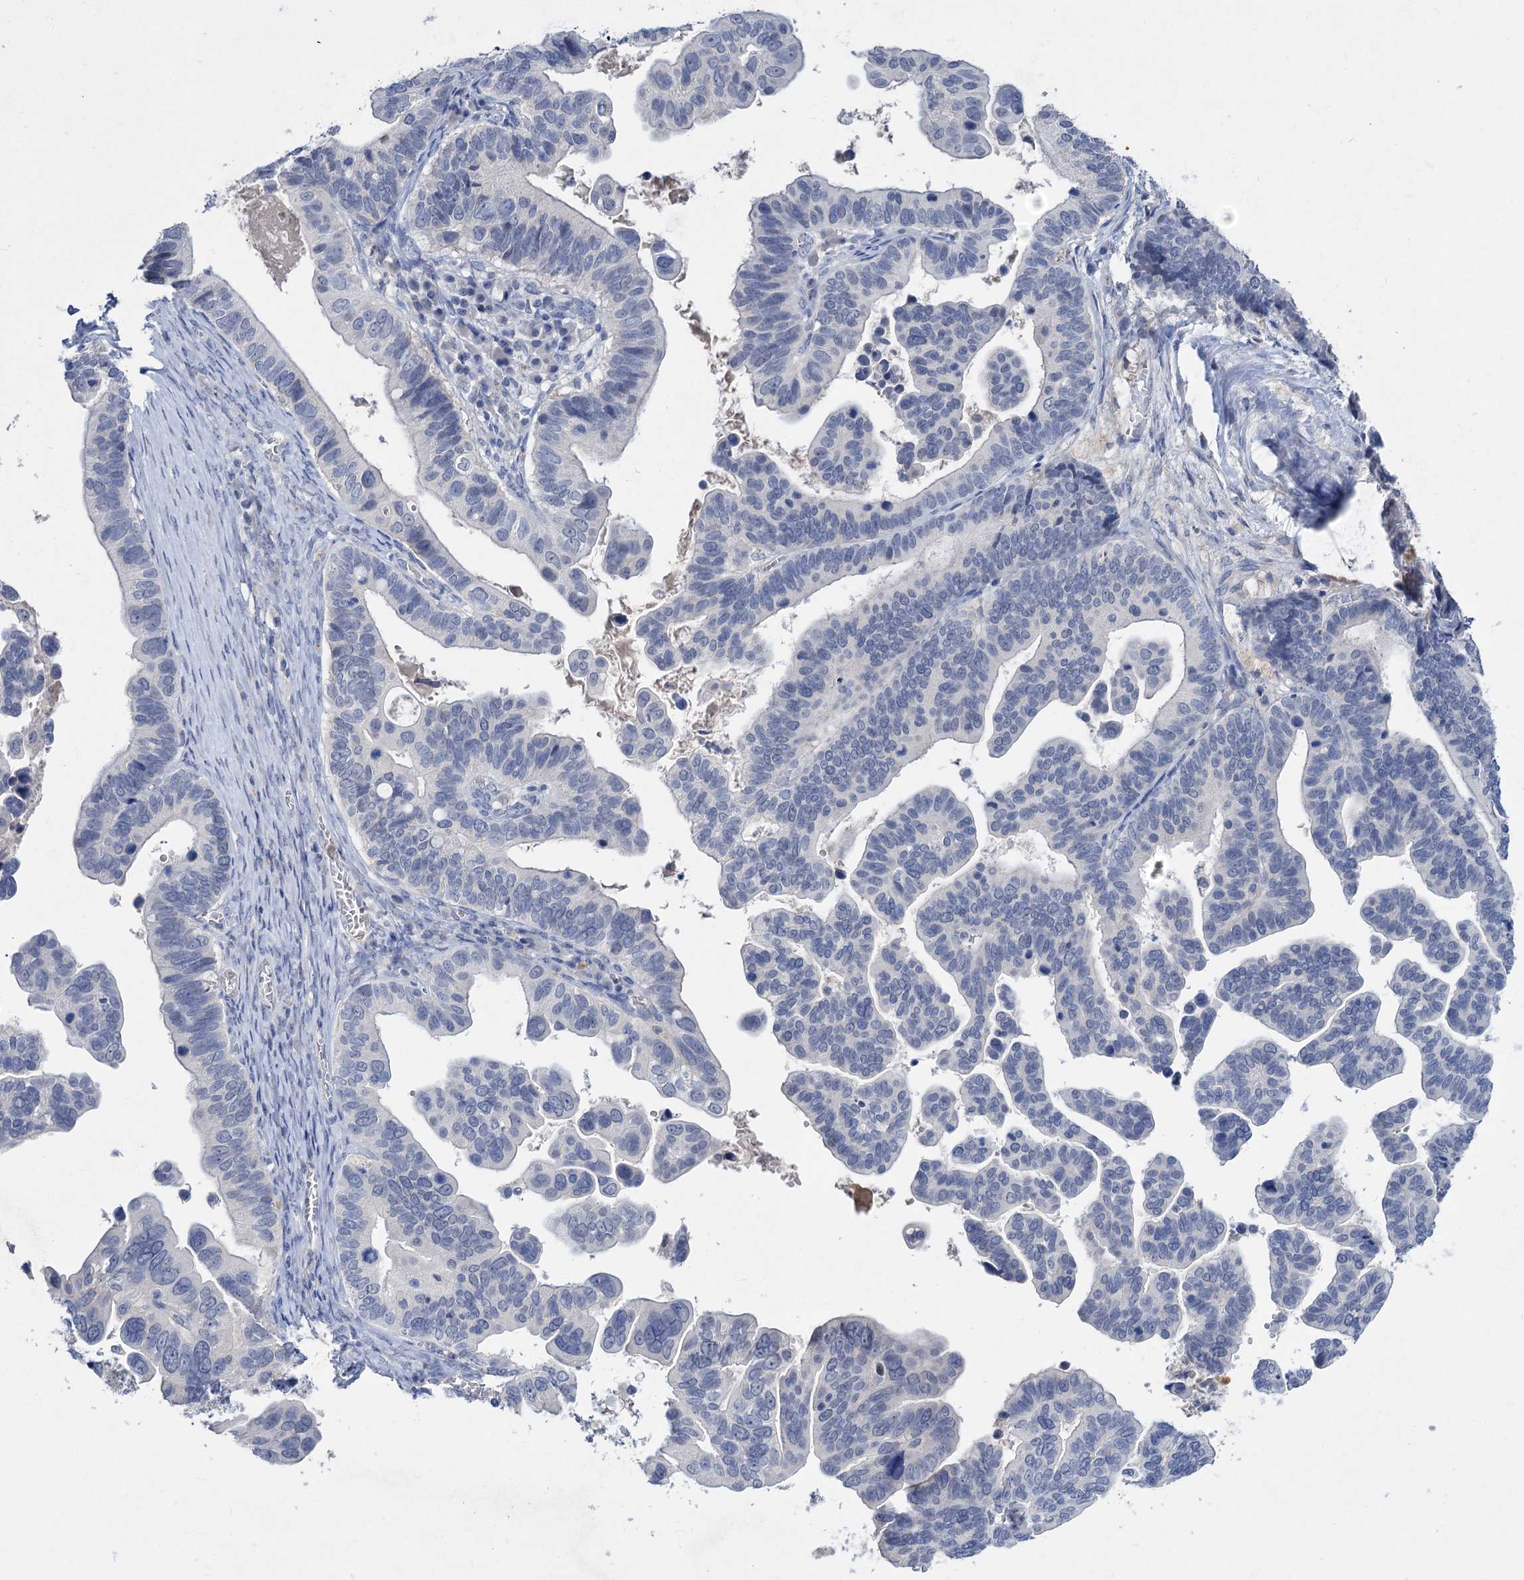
{"staining": {"intensity": "negative", "quantity": "none", "location": "none"}, "tissue": "ovarian cancer", "cell_type": "Tumor cells", "image_type": "cancer", "snomed": [{"axis": "morphology", "description": "Cystadenocarcinoma, serous, NOS"}, {"axis": "topography", "description": "Ovary"}], "caption": "Immunohistochemical staining of human ovarian cancer (serous cystadenocarcinoma) demonstrates no significant positivity in tumor cells. (Stains: DAB (3,3'-diaminobenzidine) immunohistochemistry with hematoxylin counter stain, Microscopy: brightfield microscopy at high magnification).", "gene": "ATP4A", "patient": {"sex": "female", "age": 56}}